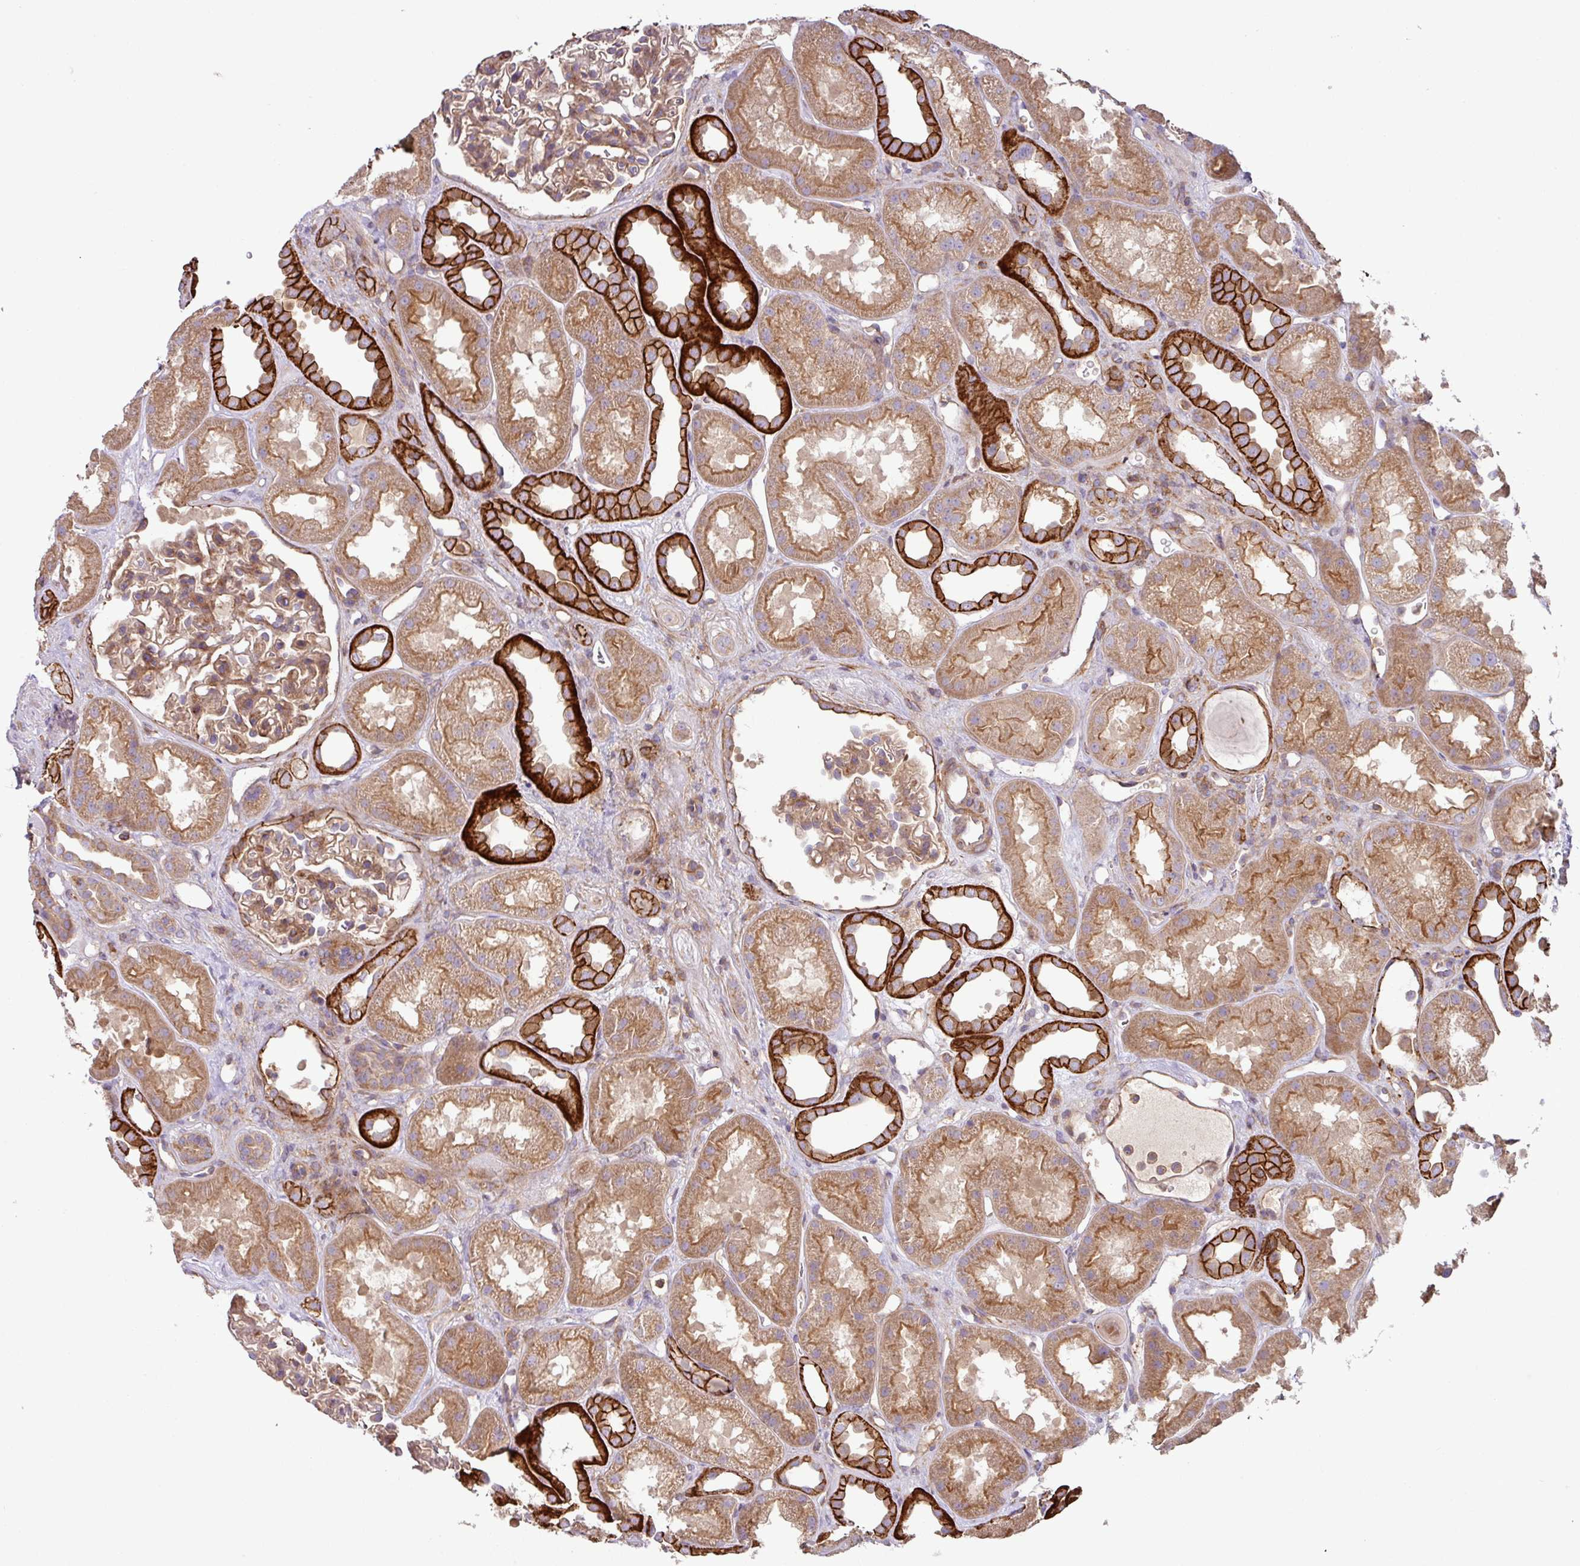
{"staining": {"intensity": "moderate", "quantity": ">75%", "location": "cytoplasmic/membranous"}, "tissue": "kidney", "cell_type": "Cells in glomeruli", "image_type": "normal", "snomed": [{"axis": "morphology", "description": "Normal tissue, NOS"}, {"axis": "topography", "description": "Kidney"}], "caption": "Immunohistochemistry (IHC) of unremarkable kidney exhibits medium levels of moderate cytoplasmic/membranous positivity in about >75% of cells in glomeruli.", "gene": "RIC1", "patient": {"sex": "male", "age": 61}}